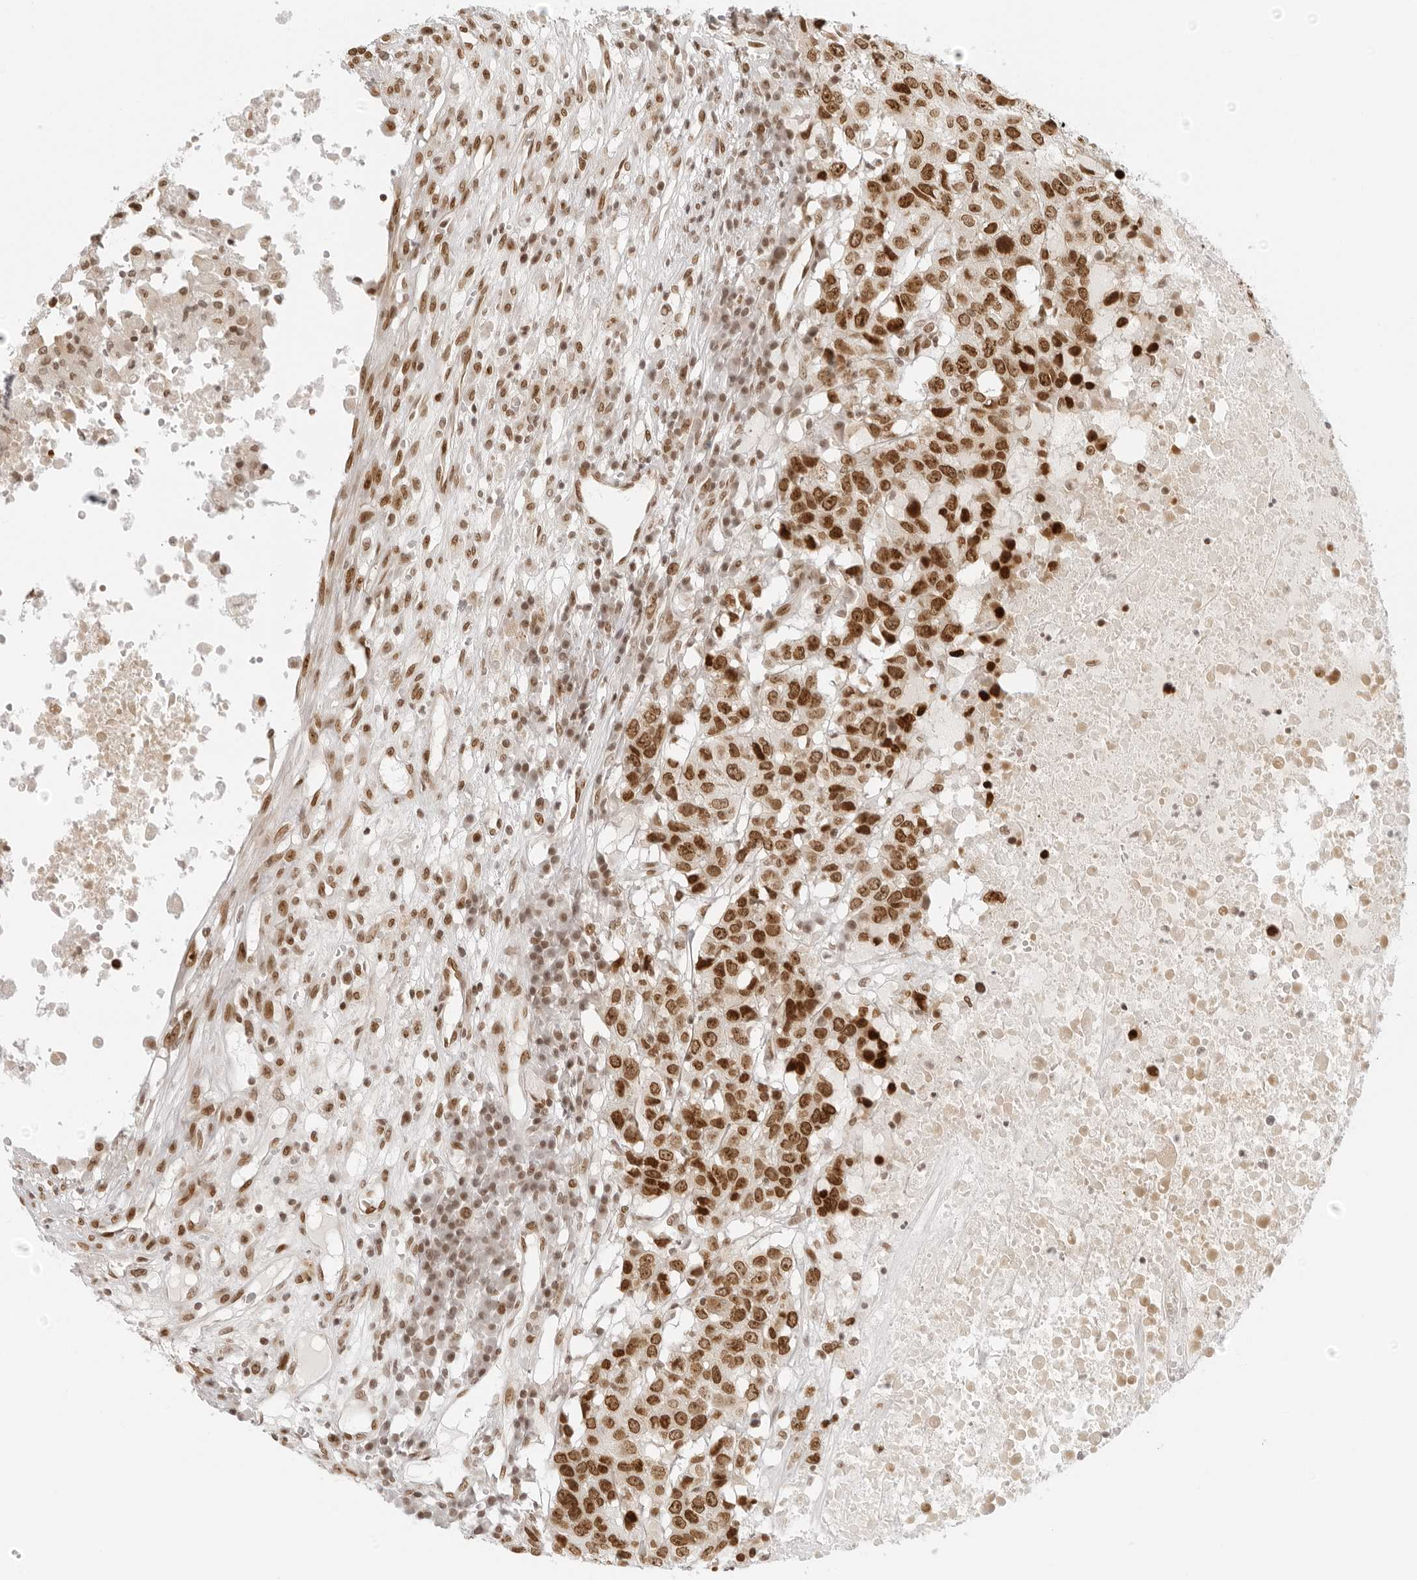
{"staining": {"intensity": "moderate", "quantity": ">75%", "location": "nuclear"}, "tissue": "head and neck cancer", "cell_type": "Tumor cells", "image_type": "cancer", "snomed": [{"axis": "morphology", "description": "Squamous cell carcinoma, NOS"}, {"axis": "topography", "description": "Head-Neck"}], "caption": "About >75% of tumor cells in head and neck squamous cell carcinoma demonstrate moderate nuclear protein expression as visualized by brown immunohistochemical staining.", "gene": "RCC1", "patient": {"sex": "male", "age": 66}}